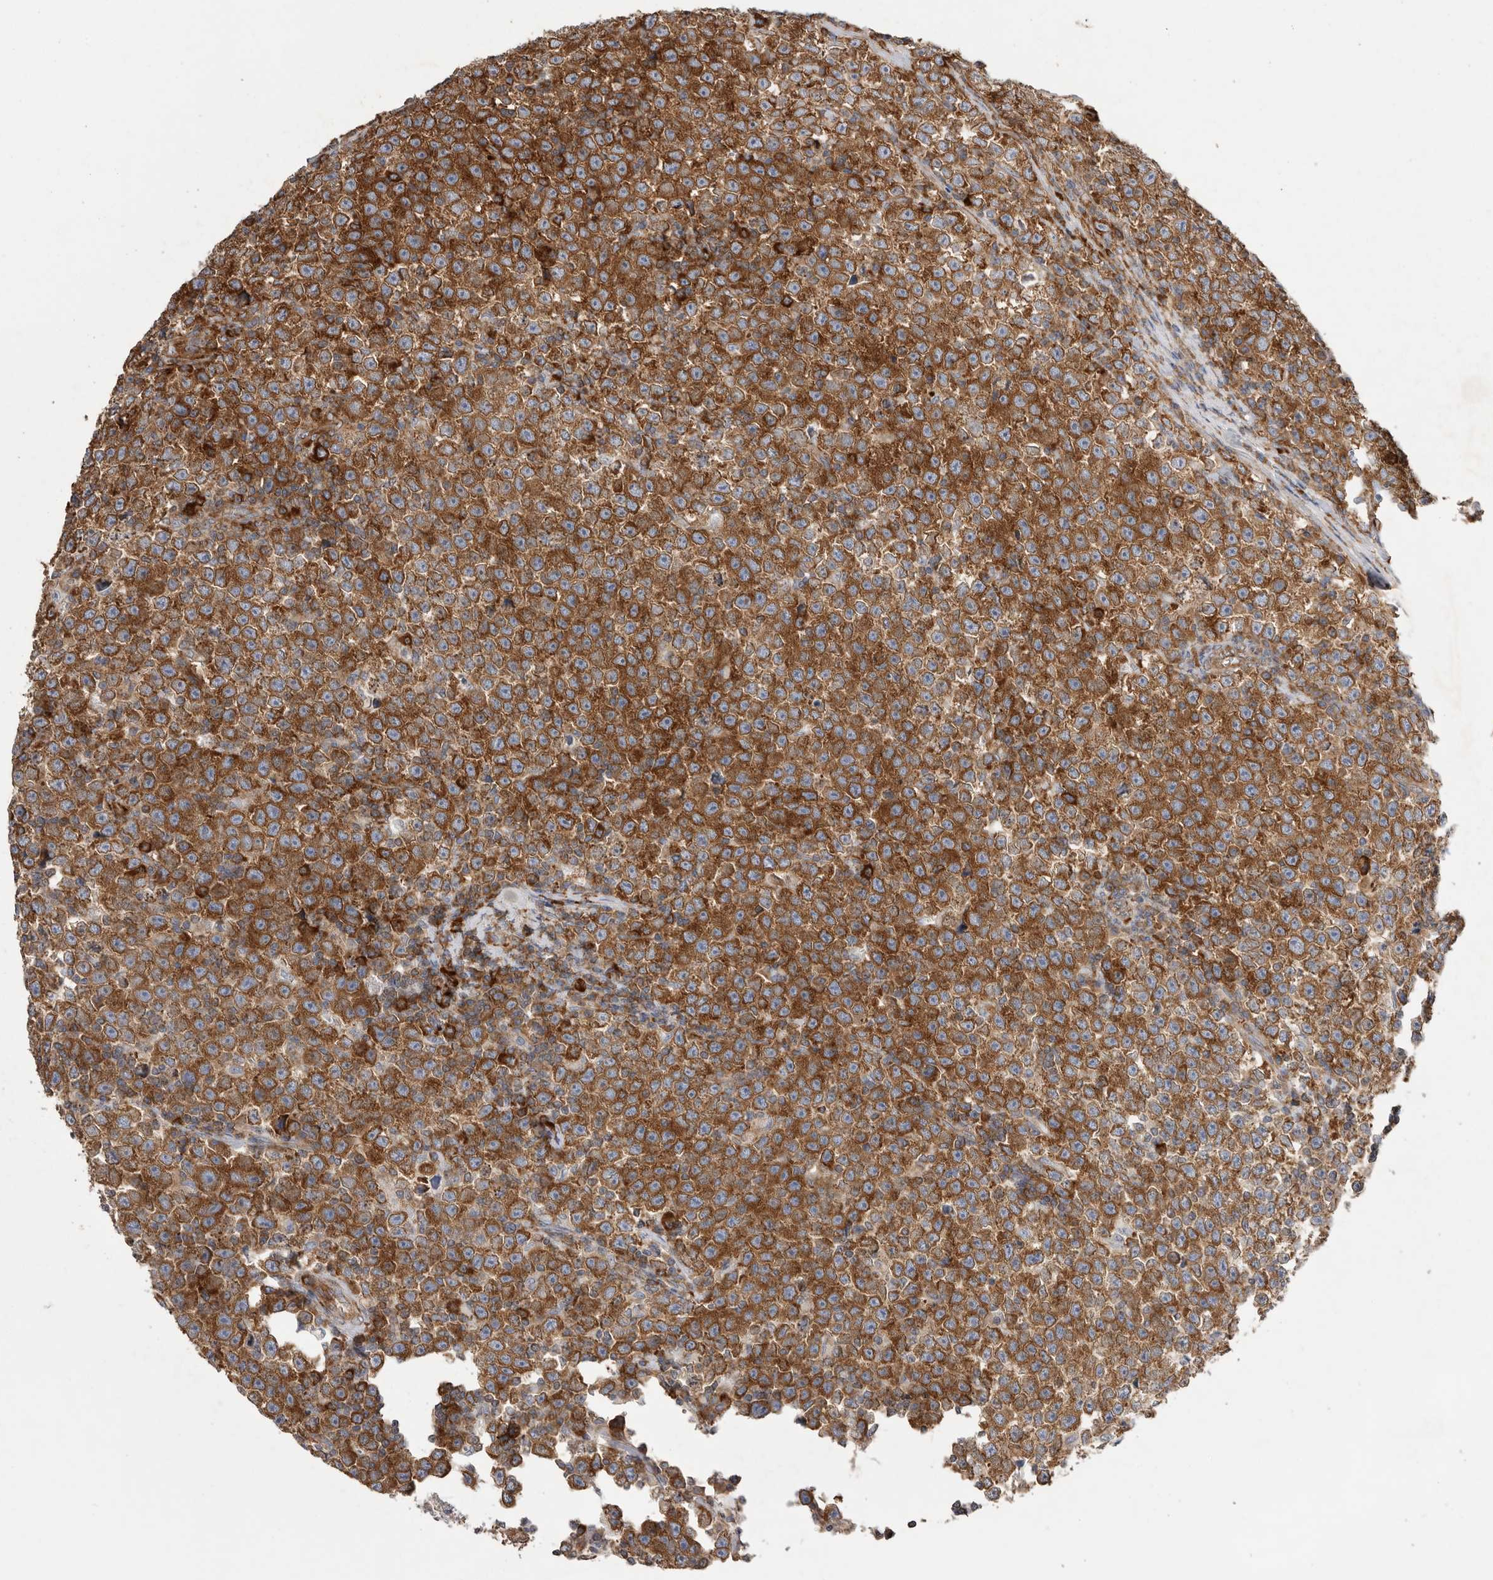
{"staining": {"intensity": "strong", "quantity": ">75%", "location": "cytoplasmic/membranous"}, "tissue": "testis cancer", "cell_type": "Tumor cells", "image_type": "cancer", "snomed": [{"axis": "morphology", "description": "Seminoma, NOS"}, {"axis": "topography", "description": "Testis"}], "caption": "IHC image of neoplastic tissue: testis seminoma stained using immunohistochemistry (IHC) displays high levels of strong protein expression localized specifically in the cytoplasmic/membranous of tumor cells, appearing as a cytoplasmic/membranous brown color.", "gene": "SERBP1", "patient": {"sex": "male", "age": 43}}